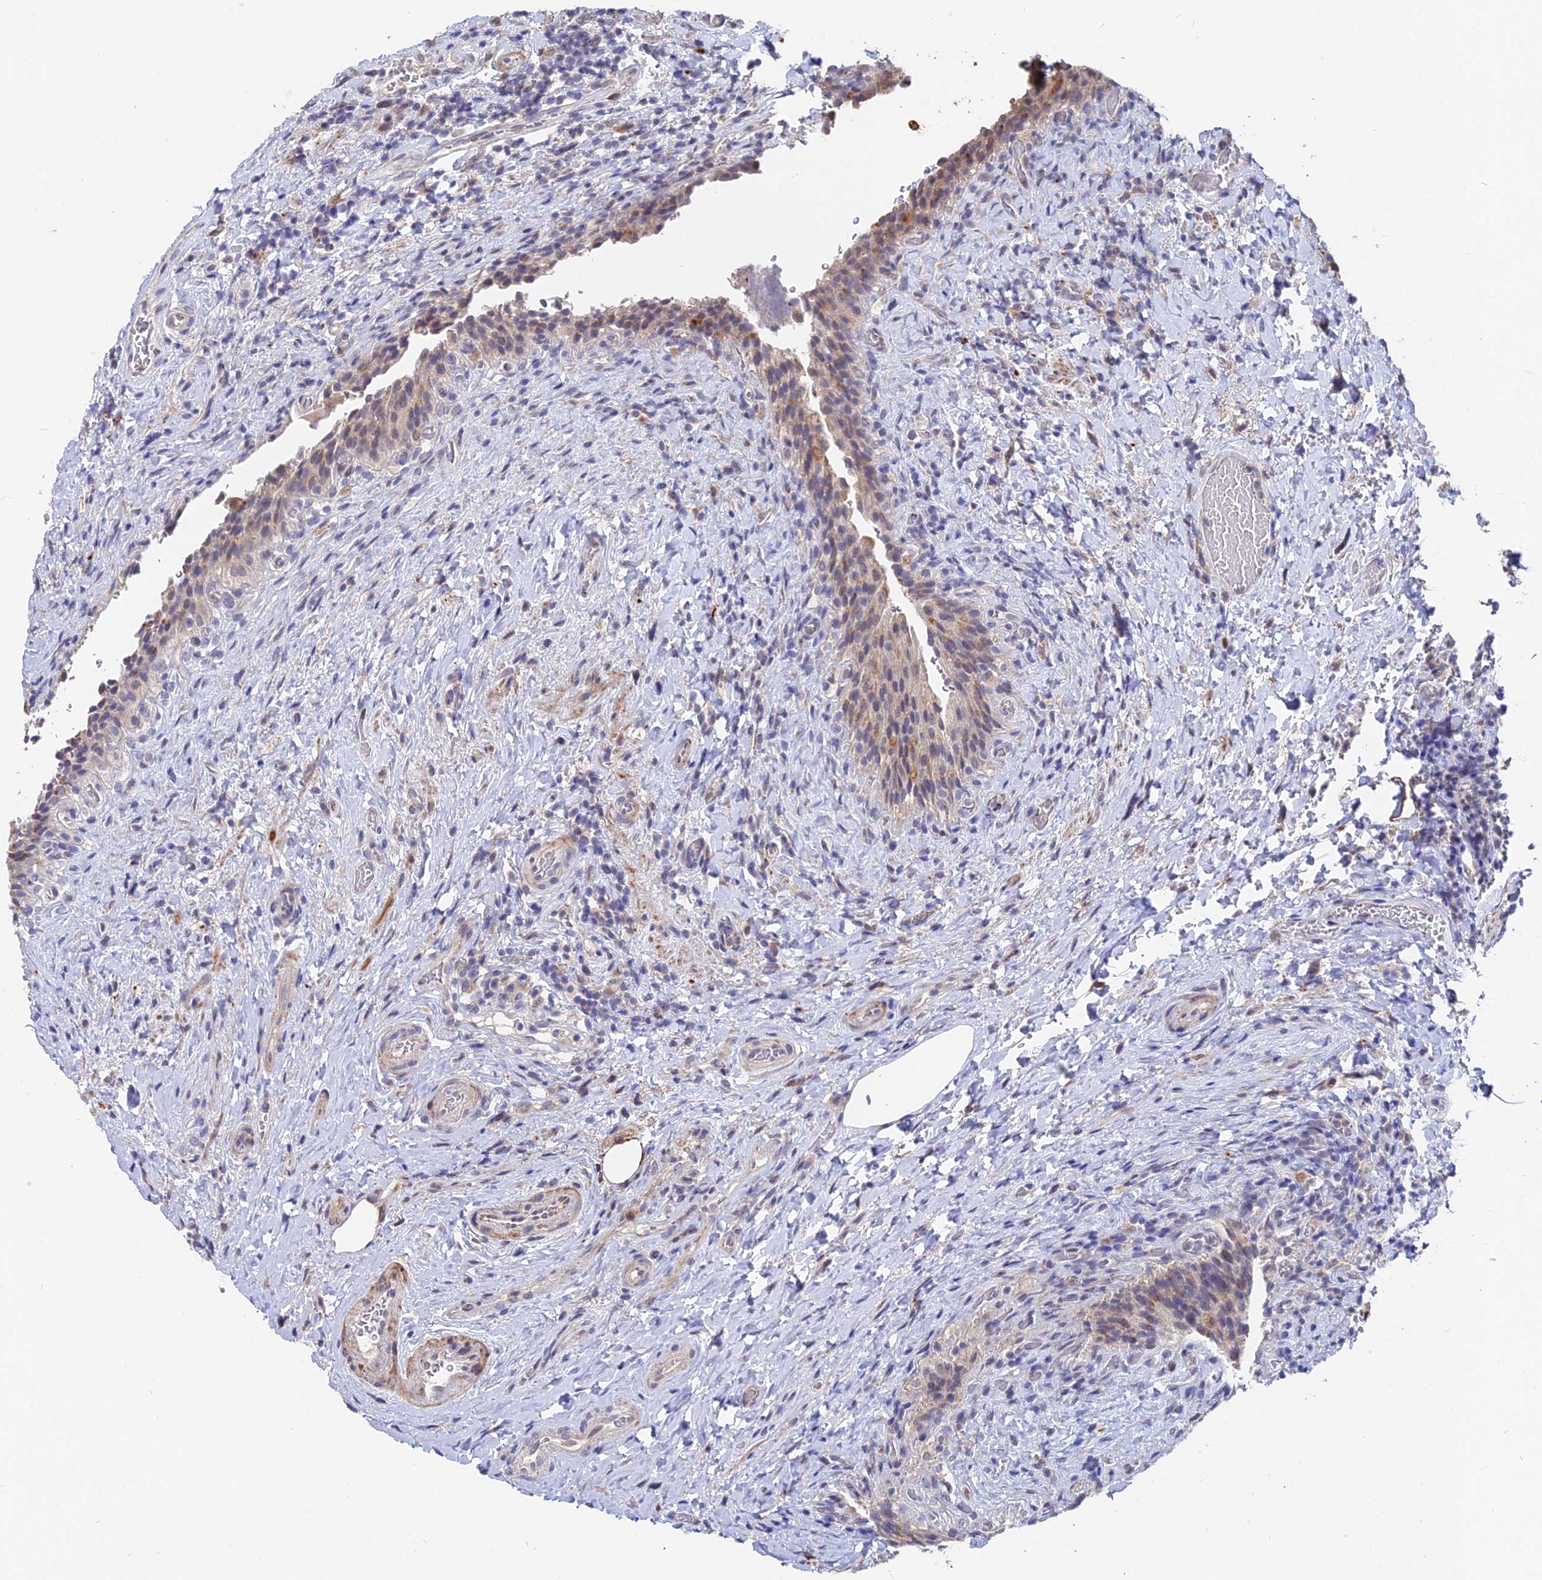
{"staining": {"intensity": "moderate", "quantity": "<25%", "location": "cytoplasmic/membranous,nuclear"}, "tissue": "urinary bladder", "cell_type": "Urothelial cells", "image_type": "normal", "snomed": [{"axis": "morphology", "description": "Normal tissue, NOS"}, {"axis": "morphology", "description": "Inflammation, NOS"}, {"axis": "topography", "description": "Urinary bladder"}], "caption": "The photomicrograph demonstrates staining of benign urinary bladder, revealing moderate cytoplasmic/membranous,nuclear protein staining (brown color) within urothelial cells. Using DAB (brown) and hematoxylin (blue) stains, captured at high magnification using brightfield microscopy.", "gene": "ACTR5", "patient": {"sex": "male", "age": 64}}